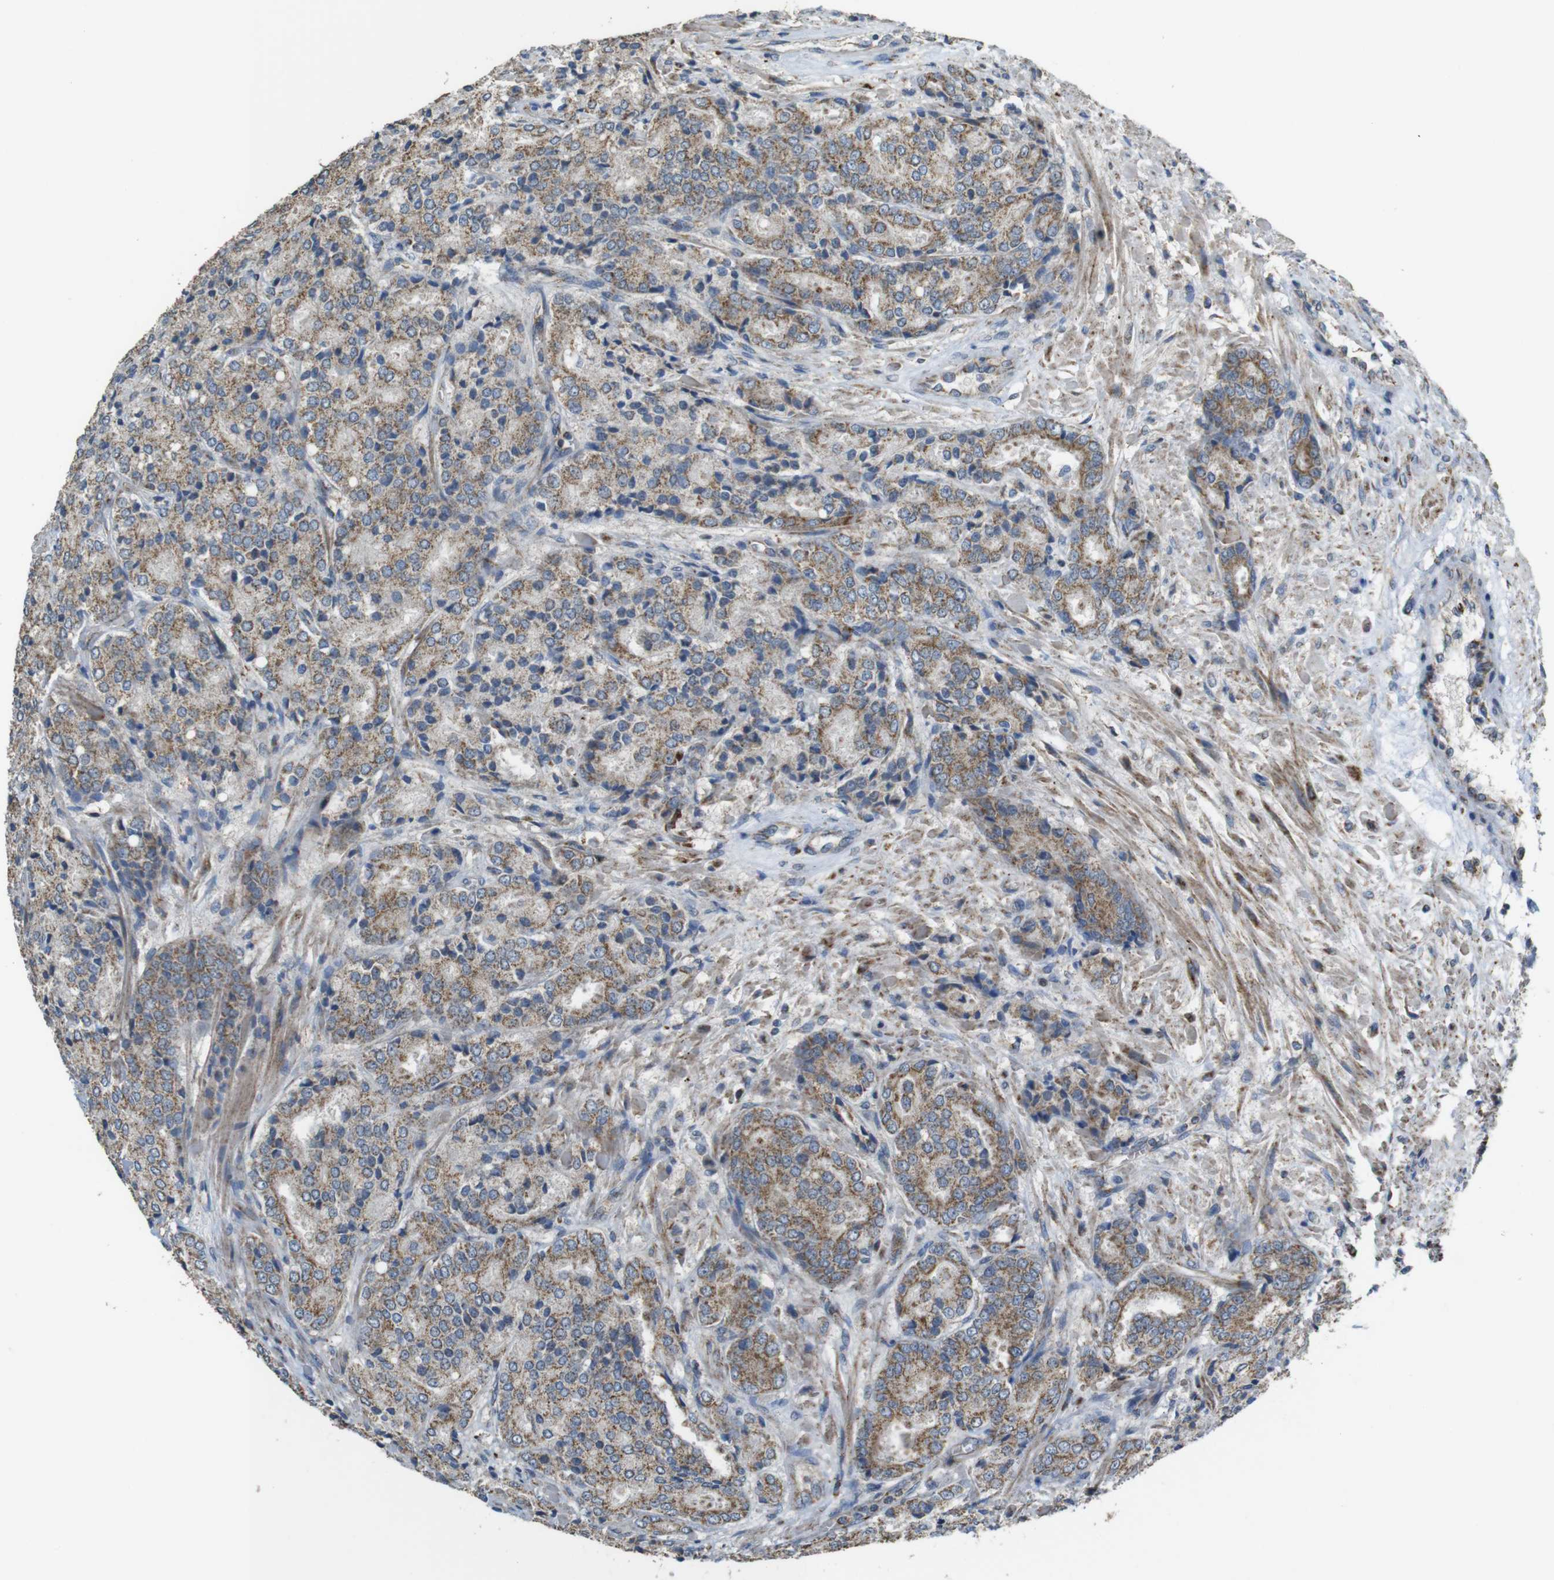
{"staining": {"intensity": "strong", "quantity": ">75%", "location": "cytoplasmic/membranous"}, "tissue": "prostate cancer", "cell_type": "Tumor cells", "image_type": "cancer", "snomed": [{"axis": "morphology", "description": "Adenocarcinoma, High grade"}, {"axis": "topography", "description": "Prostate"}], "caption": "DAB (3,3'-diaminobenzidine) immunohistochemical staining of prostate cancer demonstrates strong cytoplasmic/membranous protein expression in about >75% of tumor cells.", "gene": "CALHM2", "patient": {"sex": "male", "age": 65}}